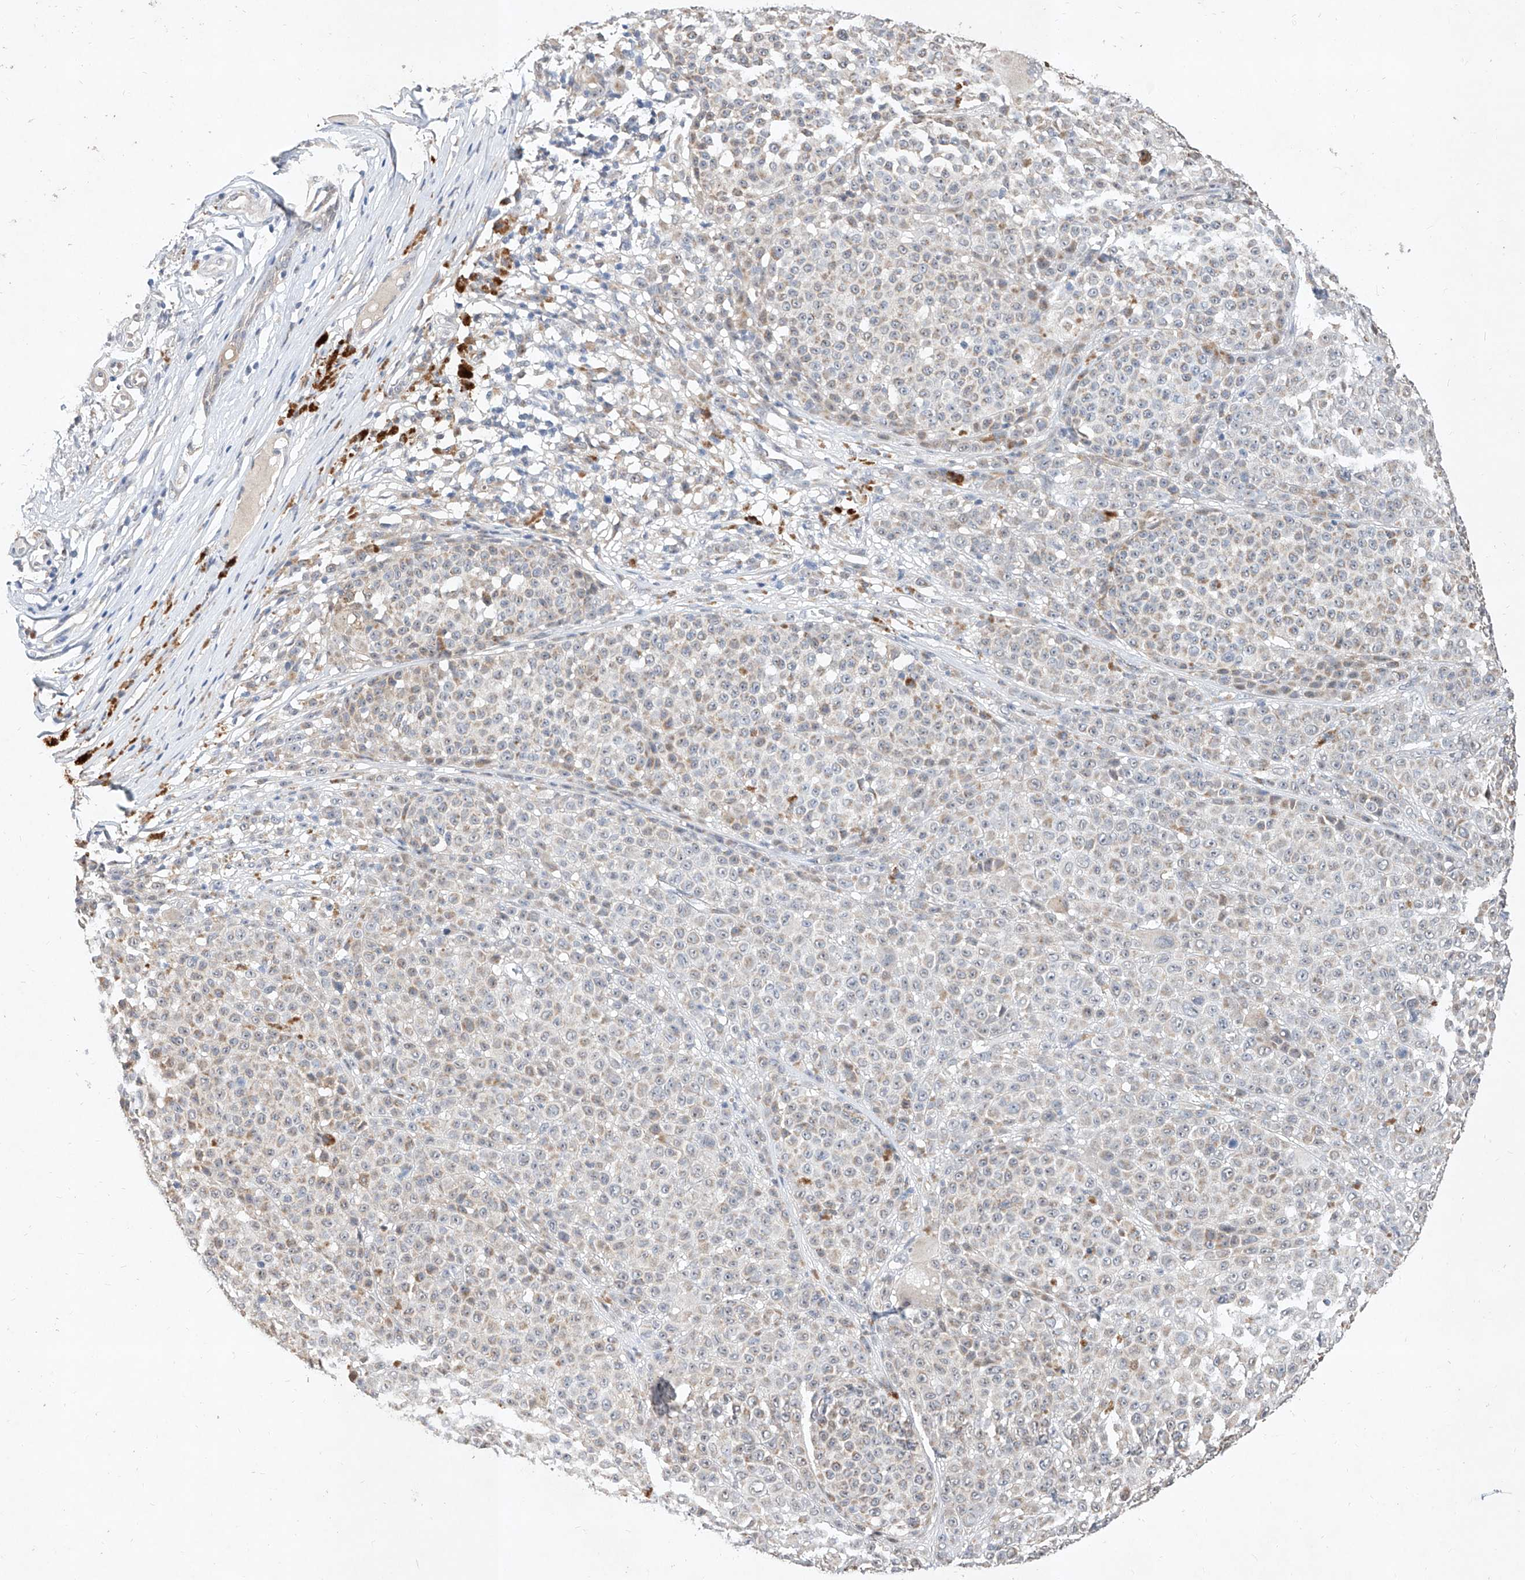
{"staining": {"intensity": "negative", "quantity": "none", "location": "none"}, "tissue": "melanoma", "cell_type": "Tumor cells", "image_type": "cancer", "snomed": [{"axis": "morphology", "description": "Malignant melanoma, NOS"}, {"axis": "topography", "description": "Skin"}], "caption": "This is an immunohistochemistry (IHC) image of human malignant melanoma. There is no positivity in tumor cells.", "gene": "MFSD4B", "patient": {"sex": "female", "age": 94}}